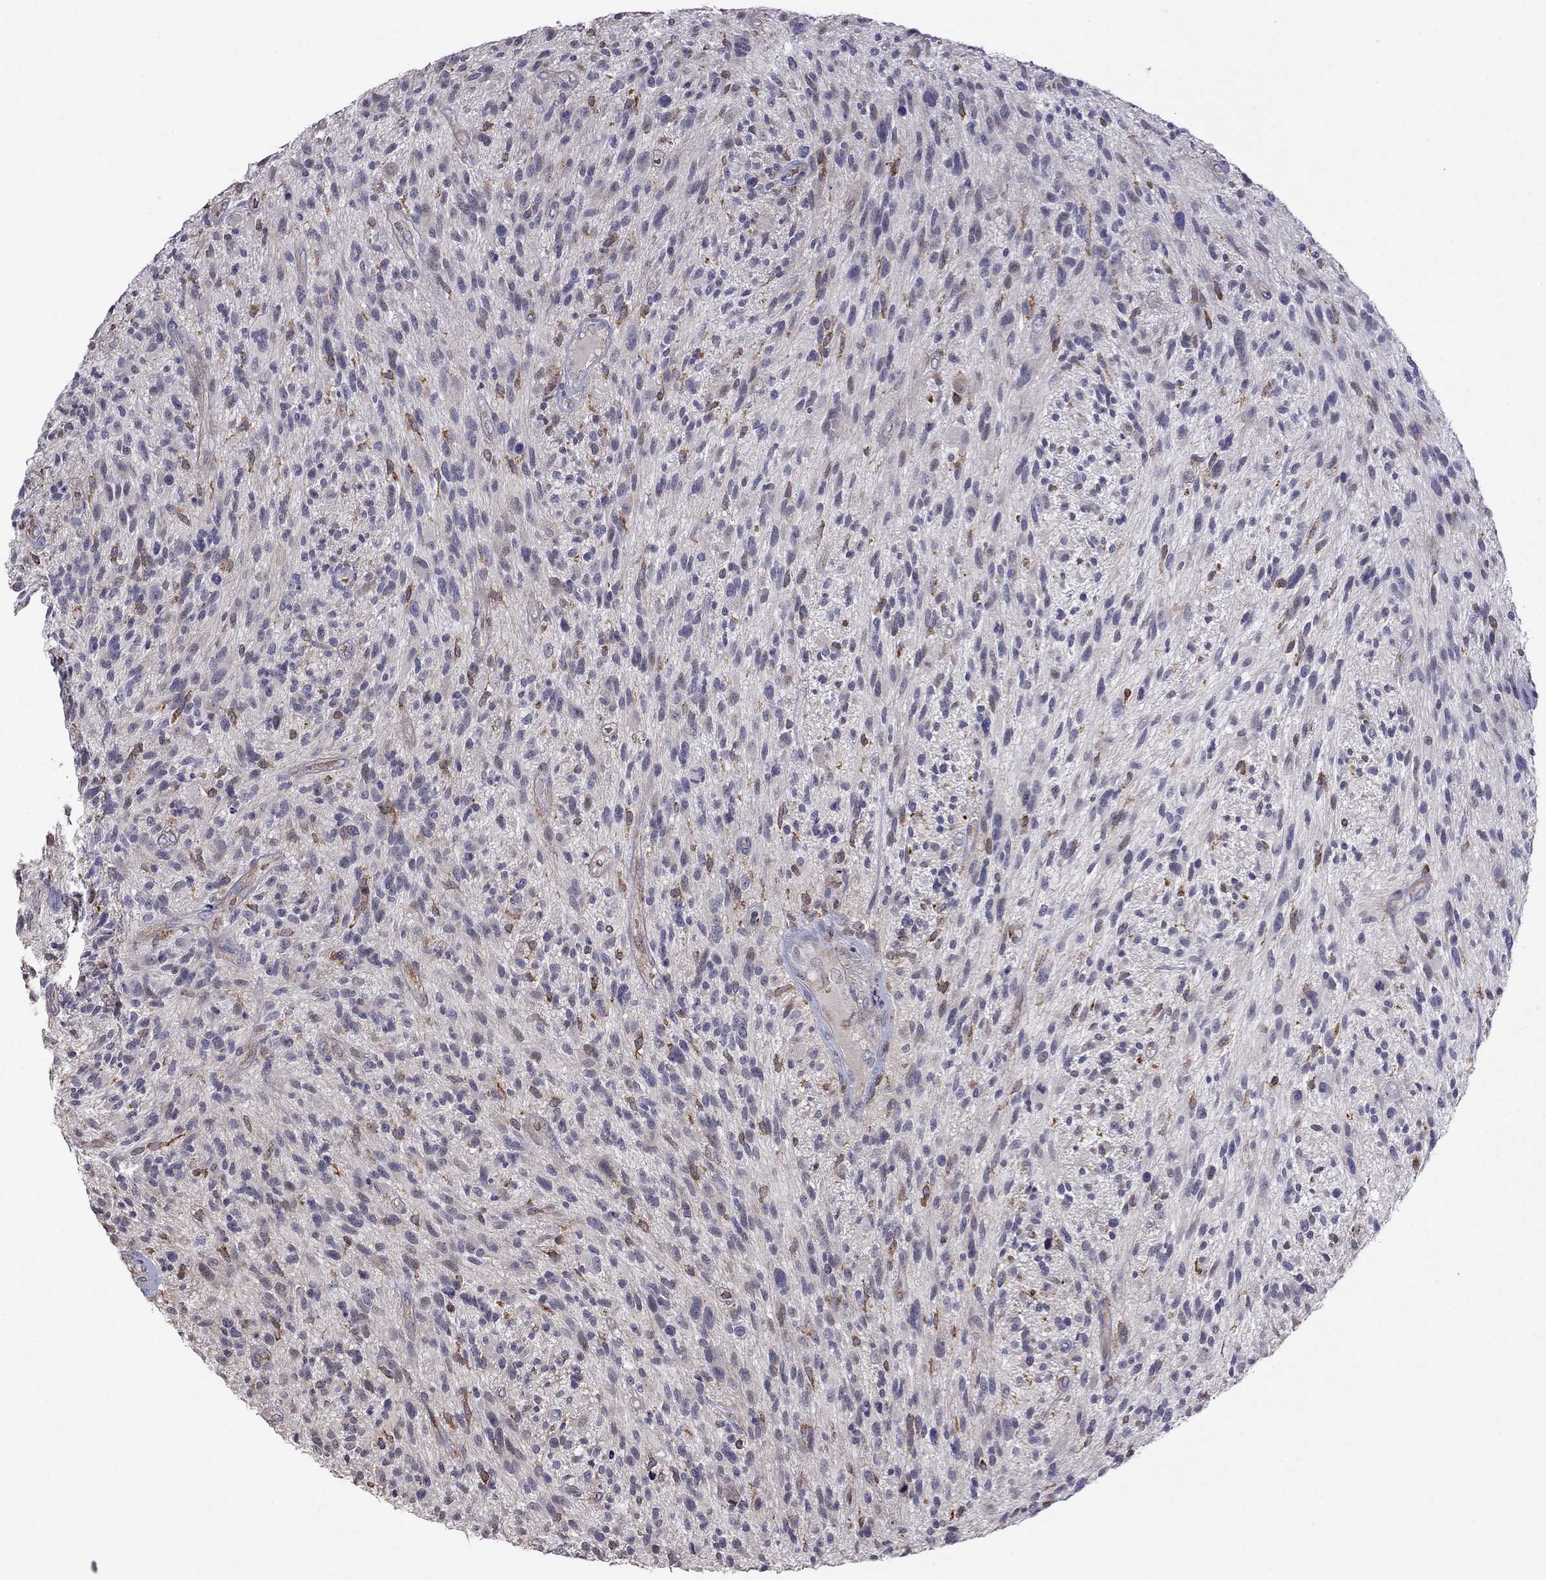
{"staining": {"intensity": "negative", "quantity": "none", "location": "none"}, "tissue": "glioma", "cell_type": "Tumor cells", "image_type": "cancer", "snomed": [{"axis": "morphology", "description": "Glioma, malignant, High grade"}, {"axis": "topography", "description": "Brain"}], "caption": "High power microscopy histopathology image of an immunohistochemistry image of malignant high-grade glioma, revealing no significant expression in tumor cells.", "gene": "ADAM28", "patient": {"sex": "male", "age": 47}}